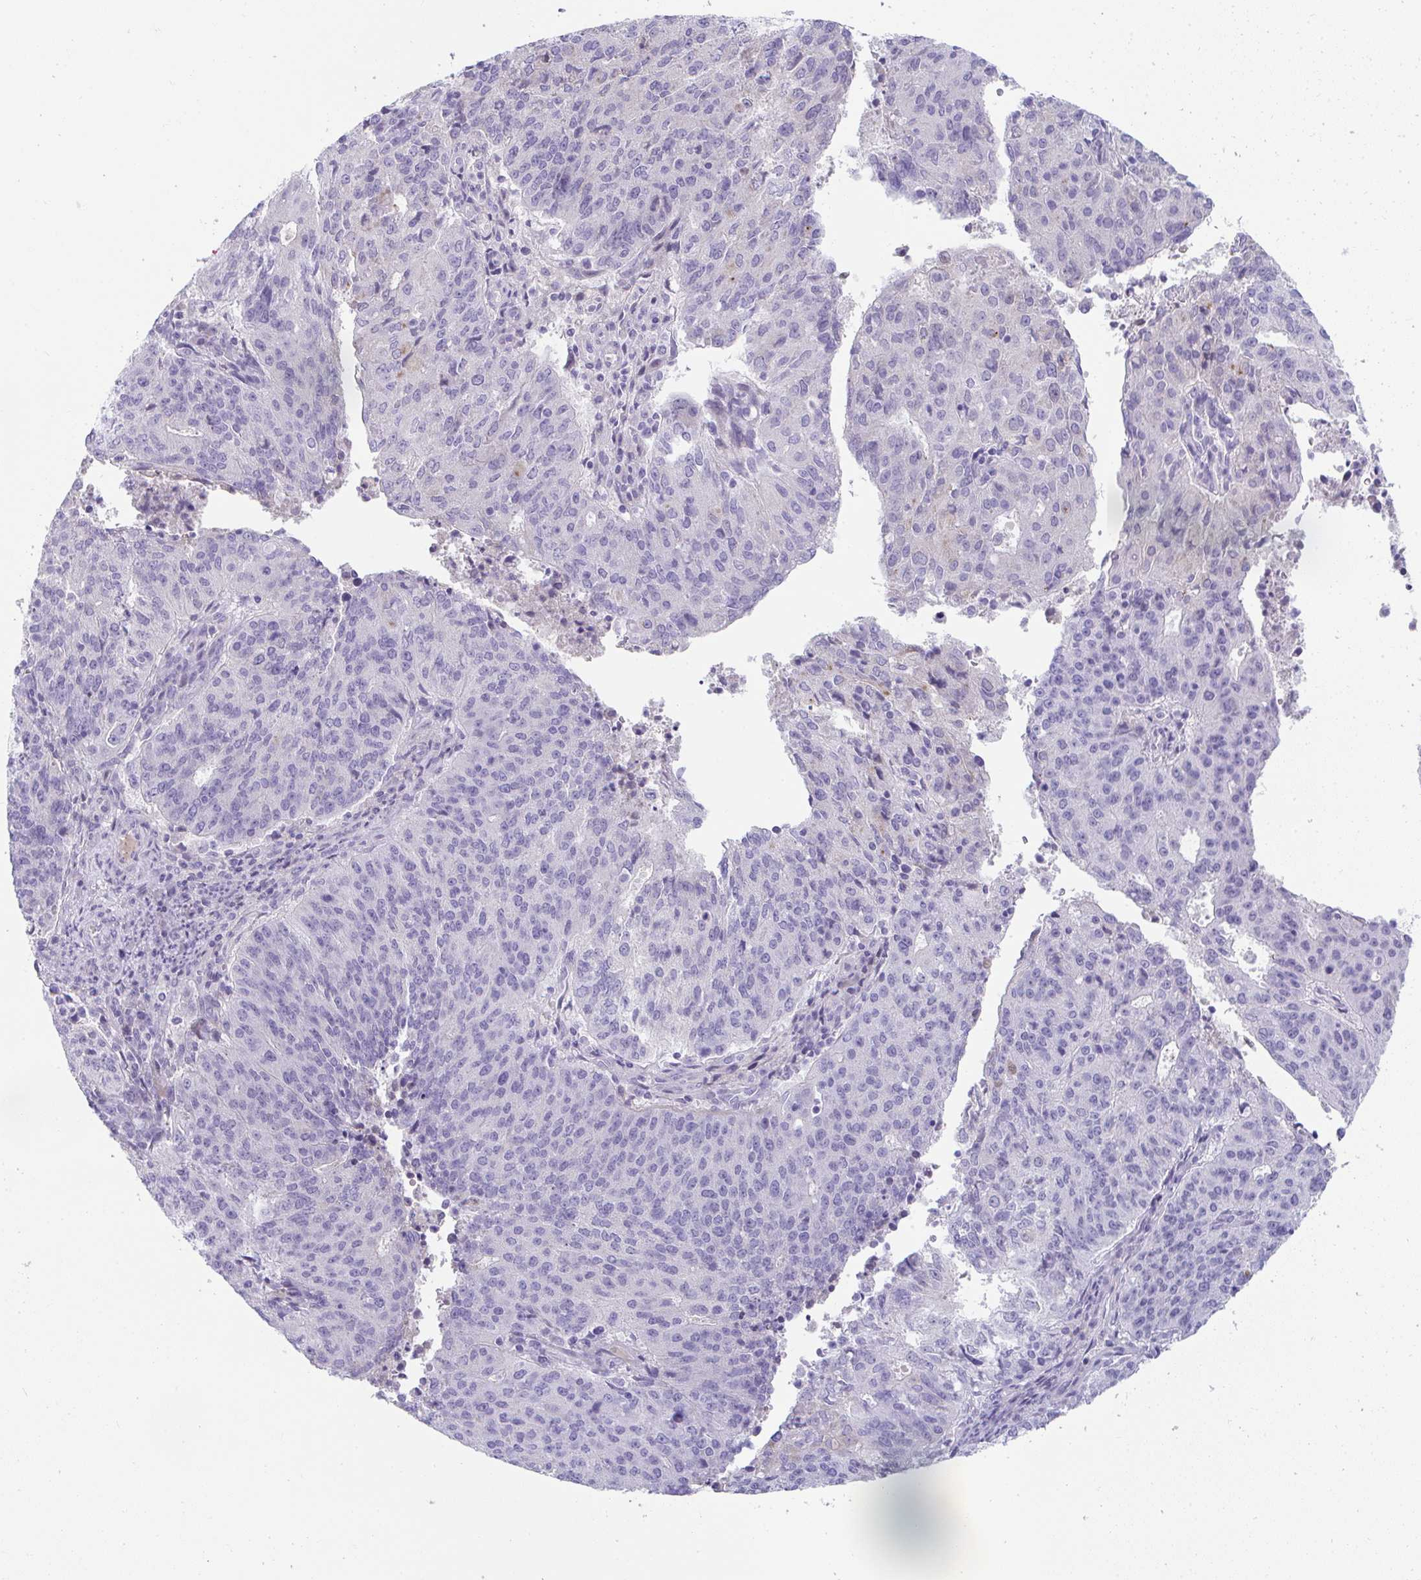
{"staining": {"intensity": "negative", "quantity": "none", "location": "none"}, "tissue": "endometrial cancer", "cell_type": "Tumor cells", "image_type": "cancer", "snomed": [{"axis": "morphology", "description": "Adenocarcinoma, NOS"}, {"axis": "topography", "description": "Endometrium"}], "caption": "IHC histopathology image of endometrial cancer (adenocarcinoma) stained for a protein (brown), which reveals no staining in tumor cells.", "gene": "TTC30B", "patient": {"sex": "female", "age": 82}}